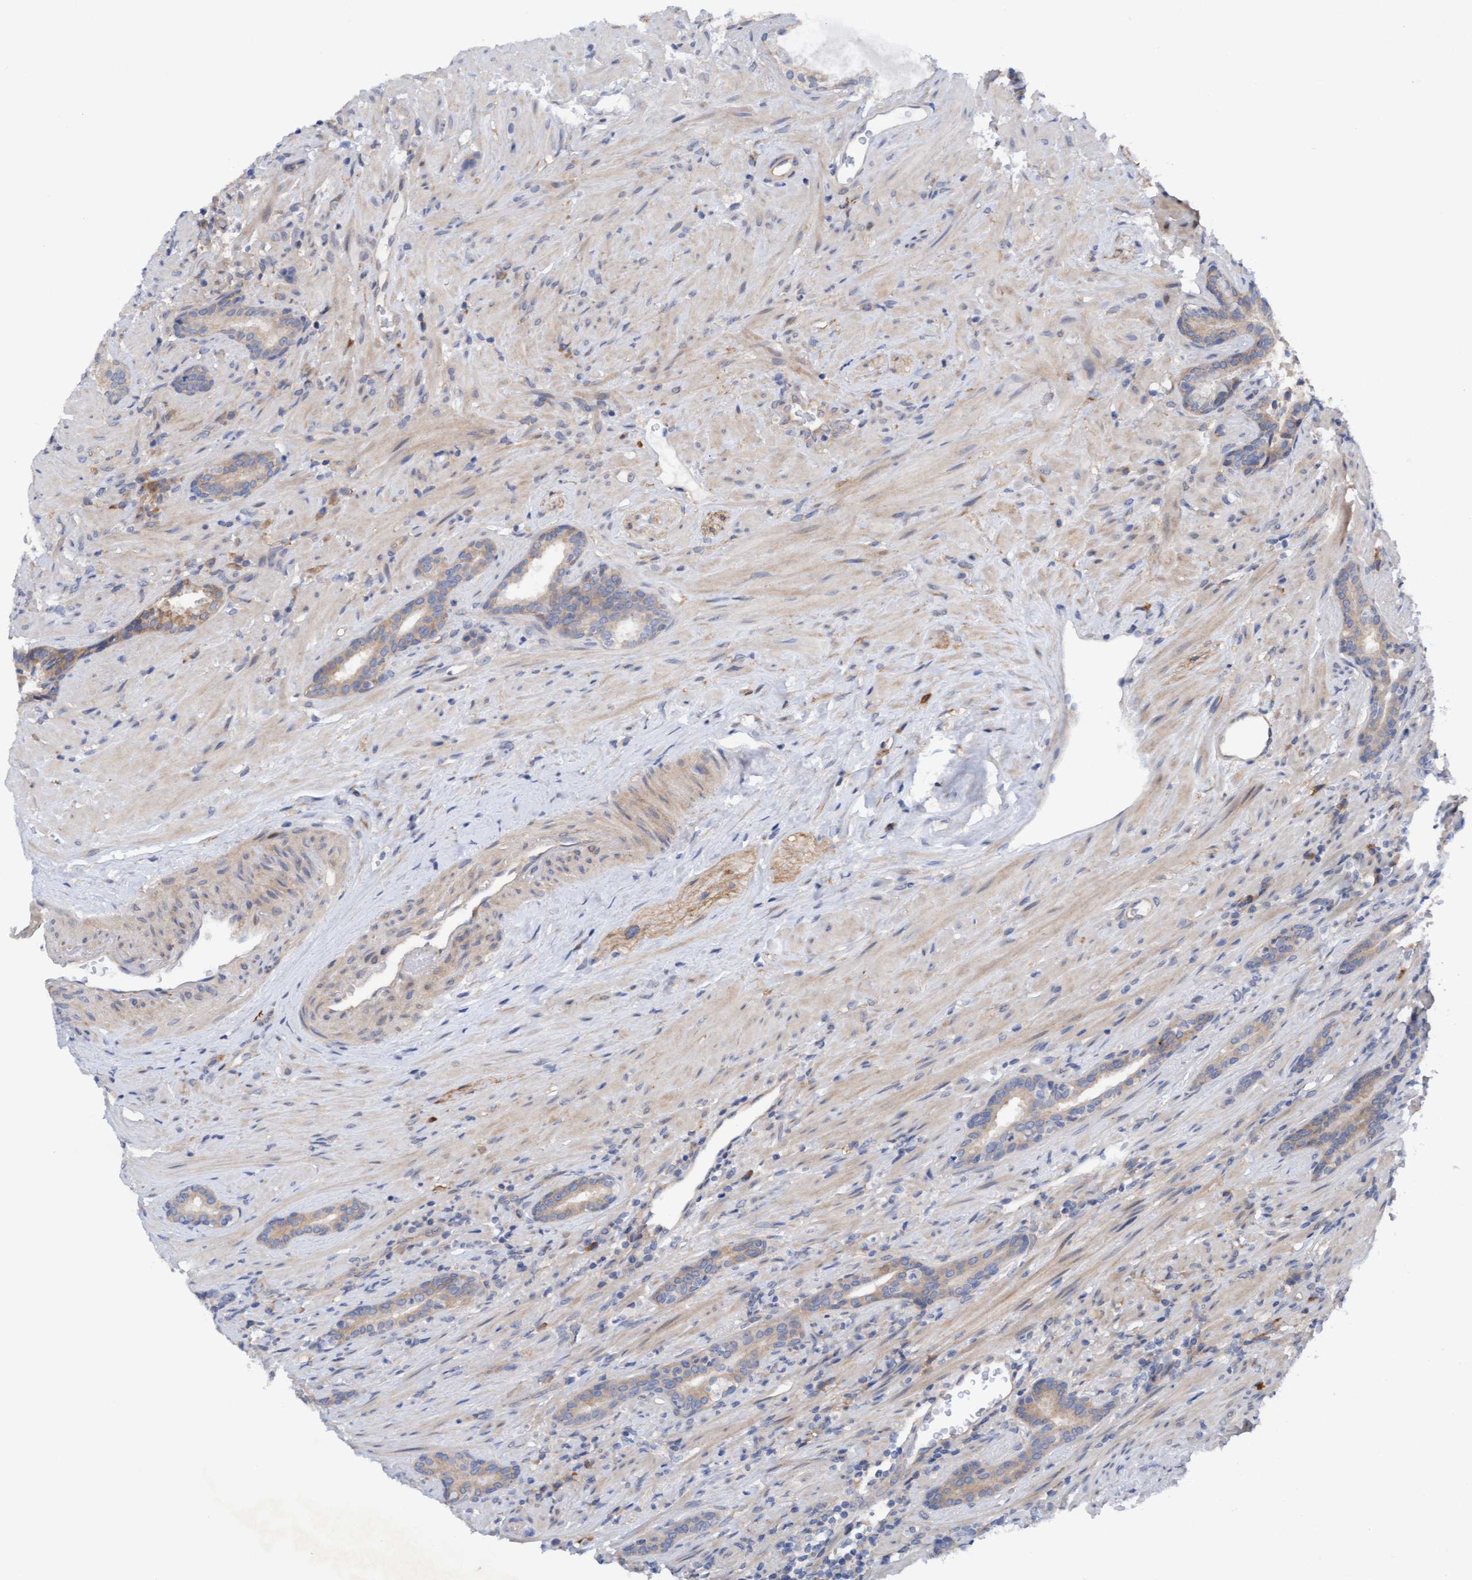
{"staining": {"intensity": "weak", "quantity": ">75%", "location": "cytoplasmic/membranous"}, "tissue": "prostate cancer", "cell_type": "Tumor cells", "image_type": "cancer", "snomed": [{"axis": "morphology", "description": "Adenocarcinoma, High grade"}, {"axis": "topography", "description": "Prostate"}], "caption": "Protein expression analysis of prostate high-grade adenocarcinoma exhibits weak cytoplasmic/membranous staining in about >75% of tumor cells.", "gene": "PLCD1", "patient": {"sex": "male", "age": 71}}